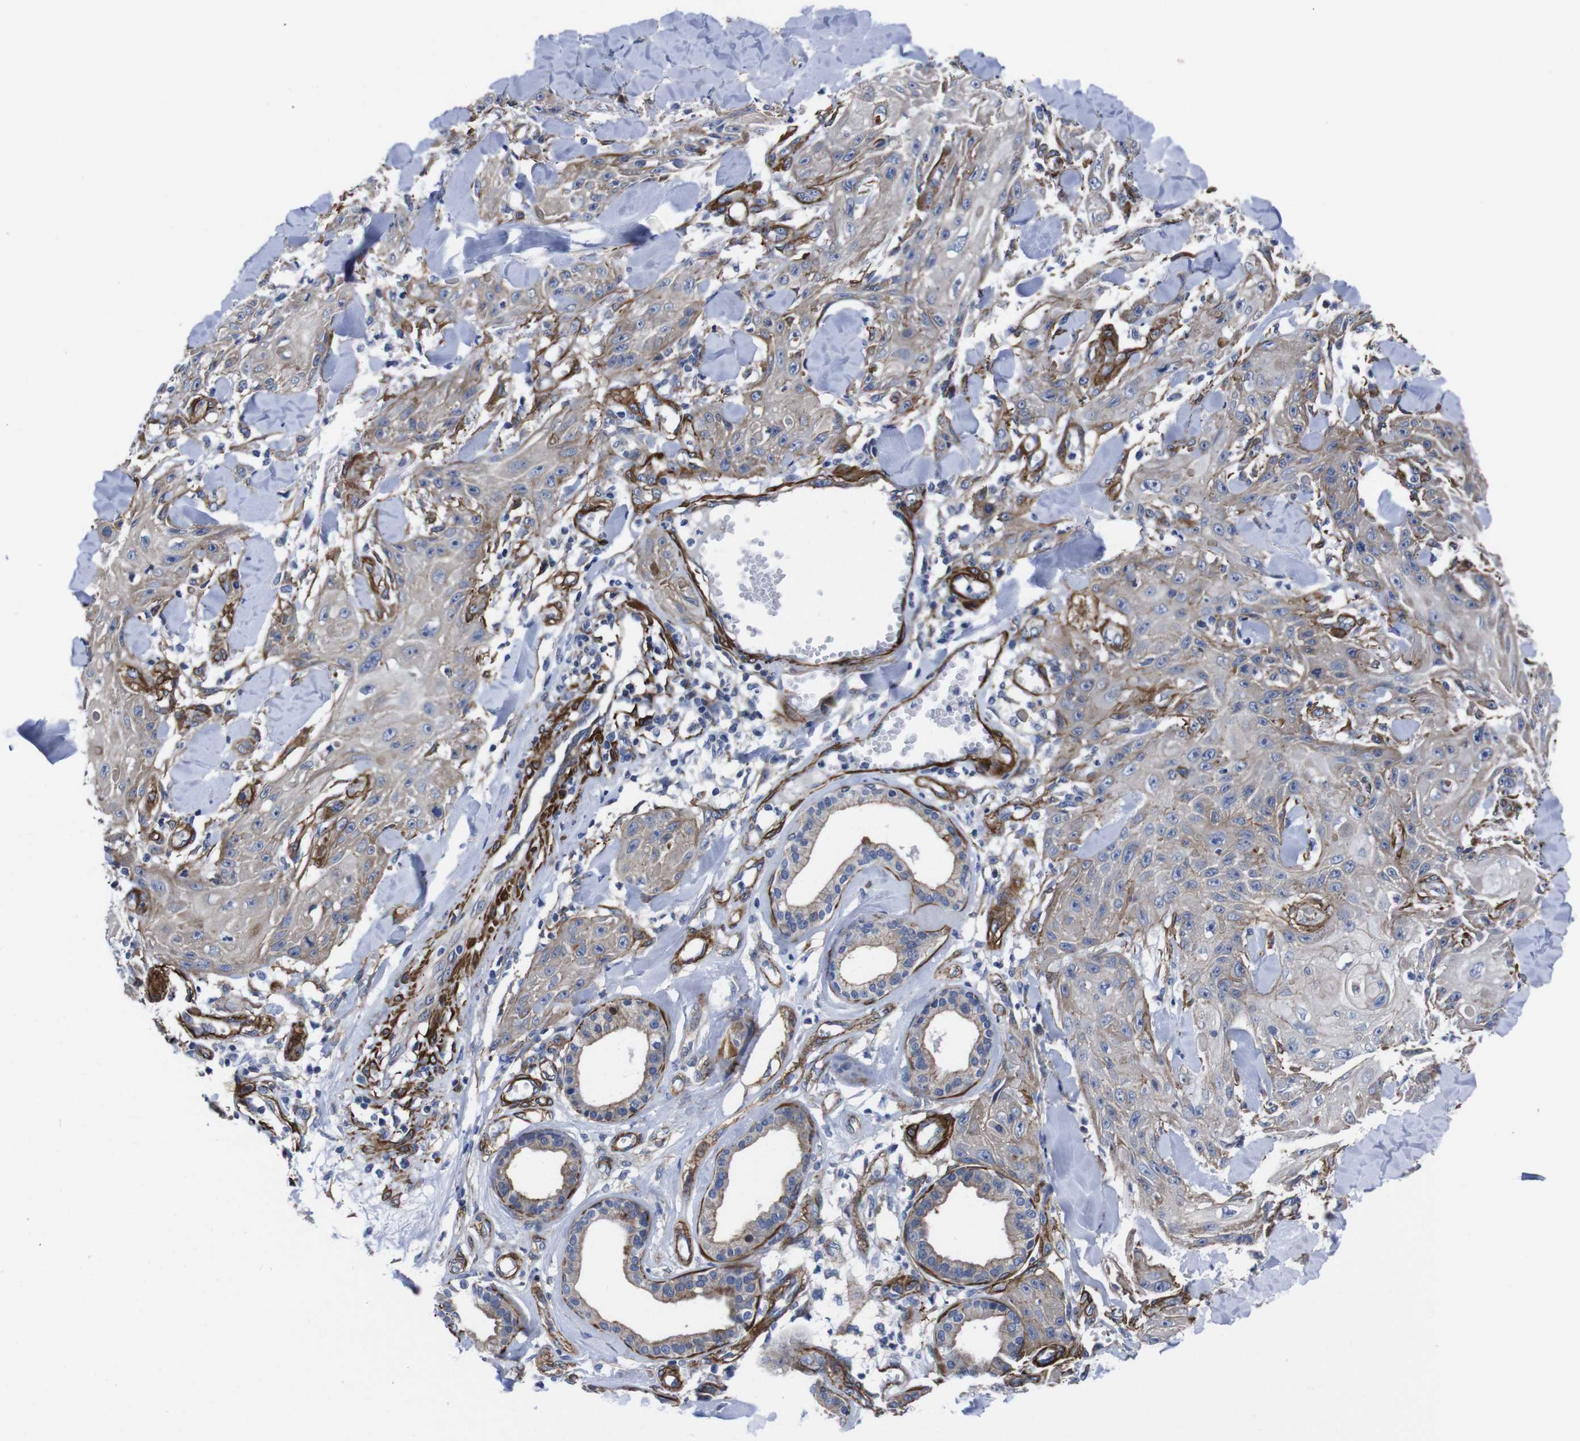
{"staining": {"intensity": "weak", "quantity": "<25%", "location": "cytoplasmic/membranous"}, "tissue": "skin cancer", "cell_type": "Tumor cells", "image_type": "cancer", "snomed": [{"axis": "morphology", "description": "Squamous cell carcinoma, NOS"}, {"axis": "topography", "description": "Skin"}], "caption": "High magnification brightfield microscopy of skin cancer (squamous cell carcinoma) stained with DAB (3,3'-diaminobenzidine) (brown) and counterstained with hematoxylin (blue): tumor cells show no significant staining.", "gene": "WNT10A", "patient": {"sex": "male", "age": 74}}